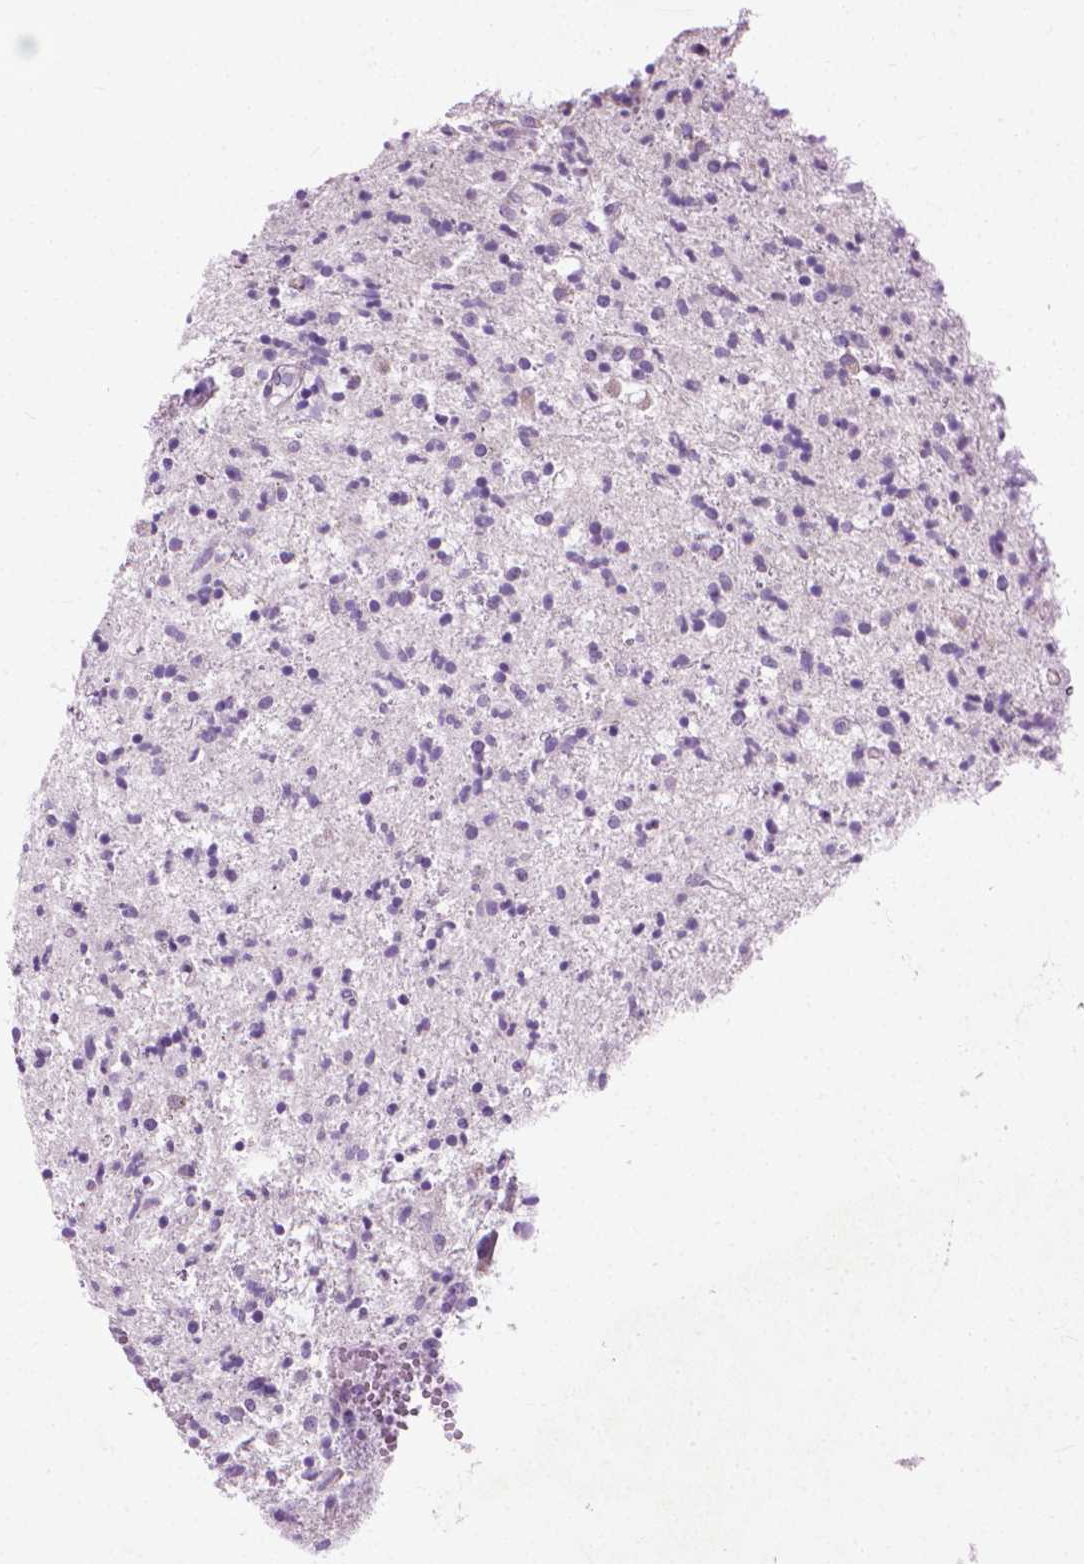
{"staining": {"intensity": "negative", "quantity": "none", "location": "none"}, "tissue": "glioma", "cell_type": "Tumor cells", "image_type": "cancer", "snomed": [{"axis": "morphology", "description": "Glioma, malignant, Low grade"}, {"axis": "topography", "description": "Brain"}], "caption": "Glioma was stained to show a protein in brown. There is no significant staining in tumor cells.", "gene": "KRT73", "patient": {"sex": "male", "age": 64}}